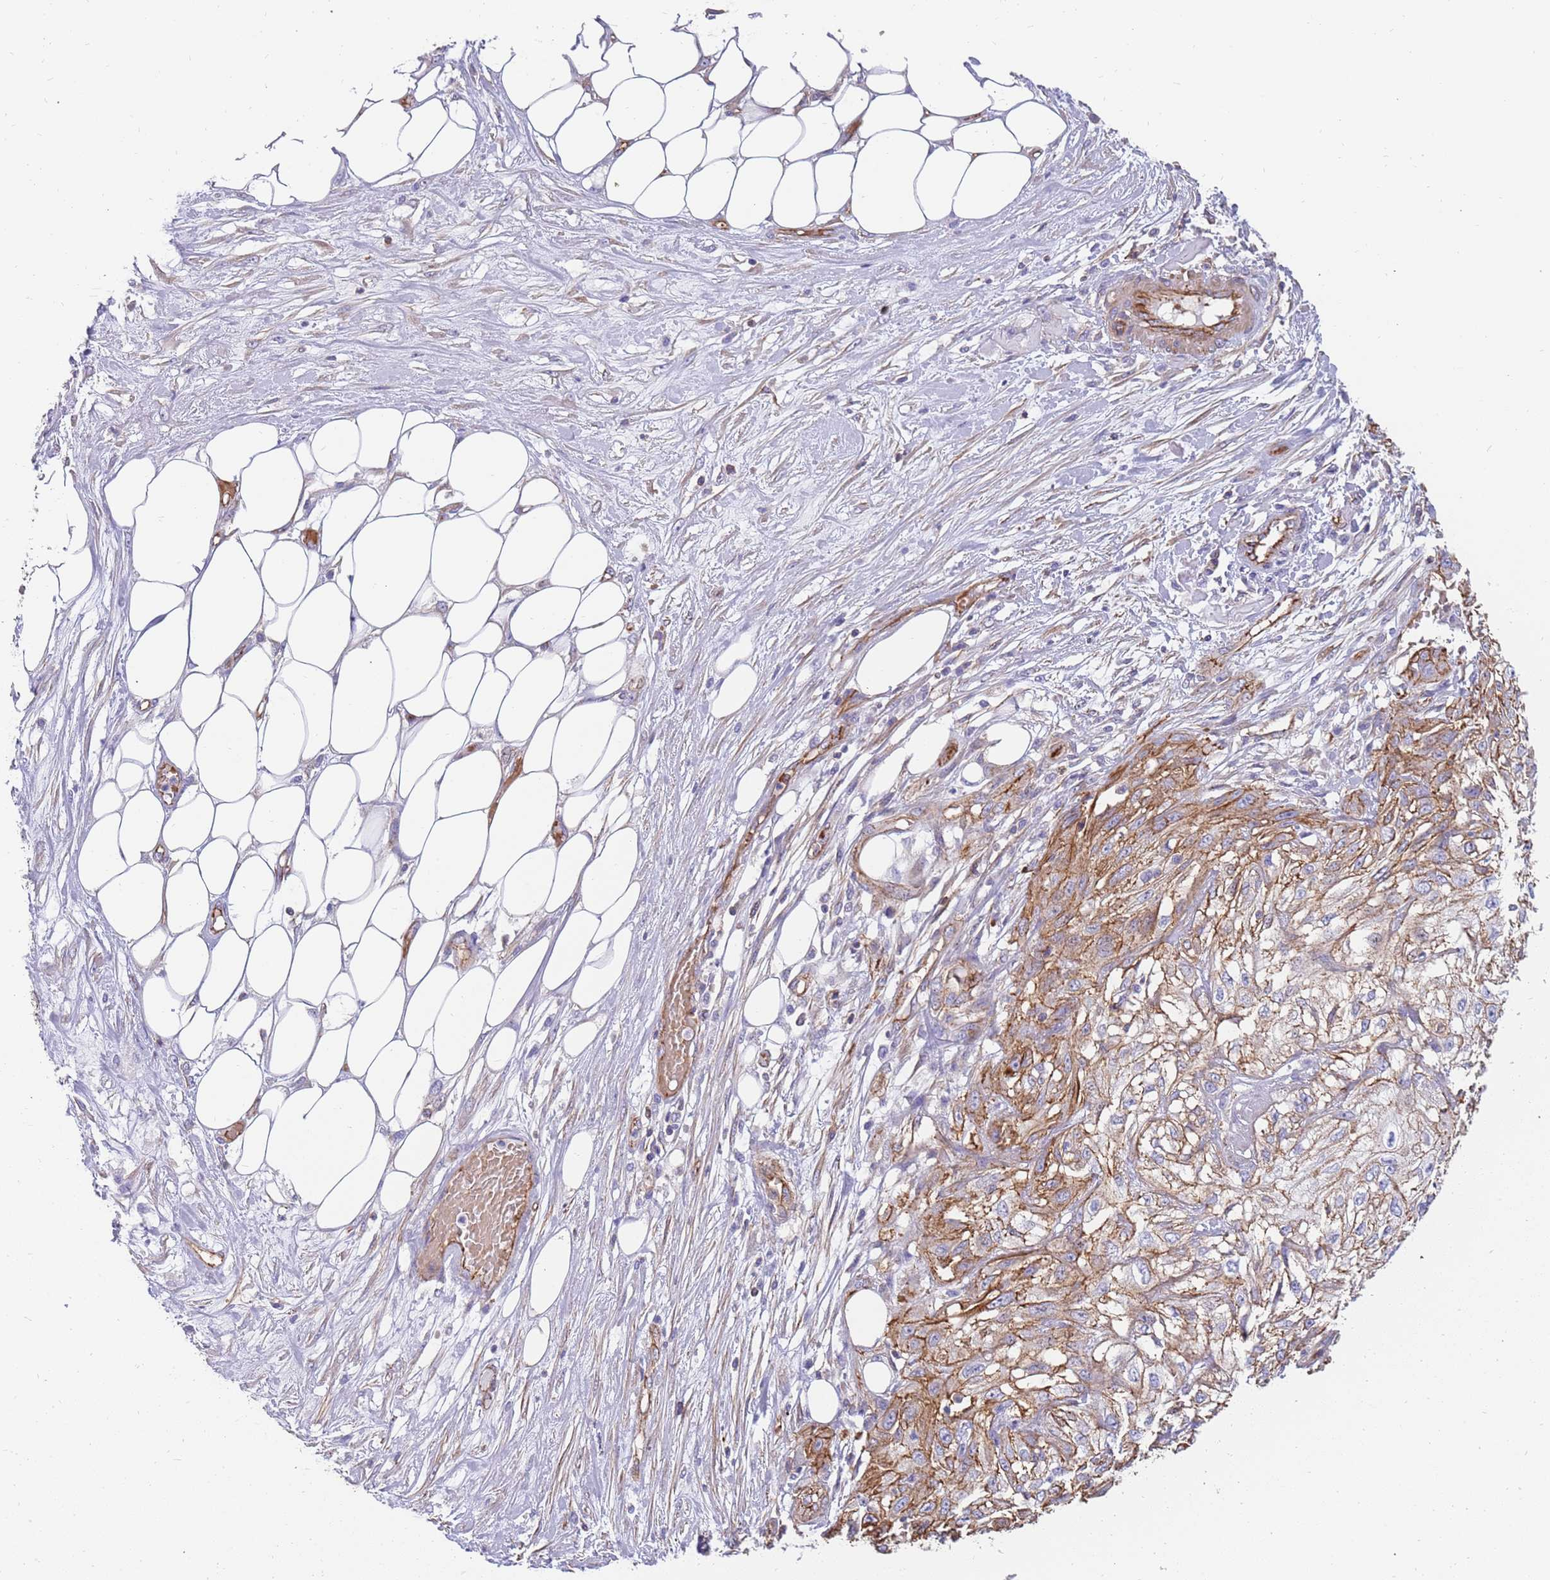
{"staining": {"intensity": "moderate", "quantity": "25%-75%", "location": "cytoplasmic/membranous"}, "tissue": "skin cancer", "cell_type": "Tumor cells", "image_type": "cancer", "snomed": [{"axis": "morphology", "description": "Squamous cell carcinoma, NOS"}, {"axis": "morphology", "description": "Squamous cell carcinoma, metastatic, NOS"}, {"axis": "topography", "description": "Skin"}, {"axis": "topography", "description": "Lymph node"}], "caption": "Tumor cells demonstrate medium levels of moderate cytoplasmic/membranous positivity in about 25%-75% of cells in skin squamous cell carcinoma.", "gene": "GFRAL", "patient": {"sex": "male", "age": 75}}